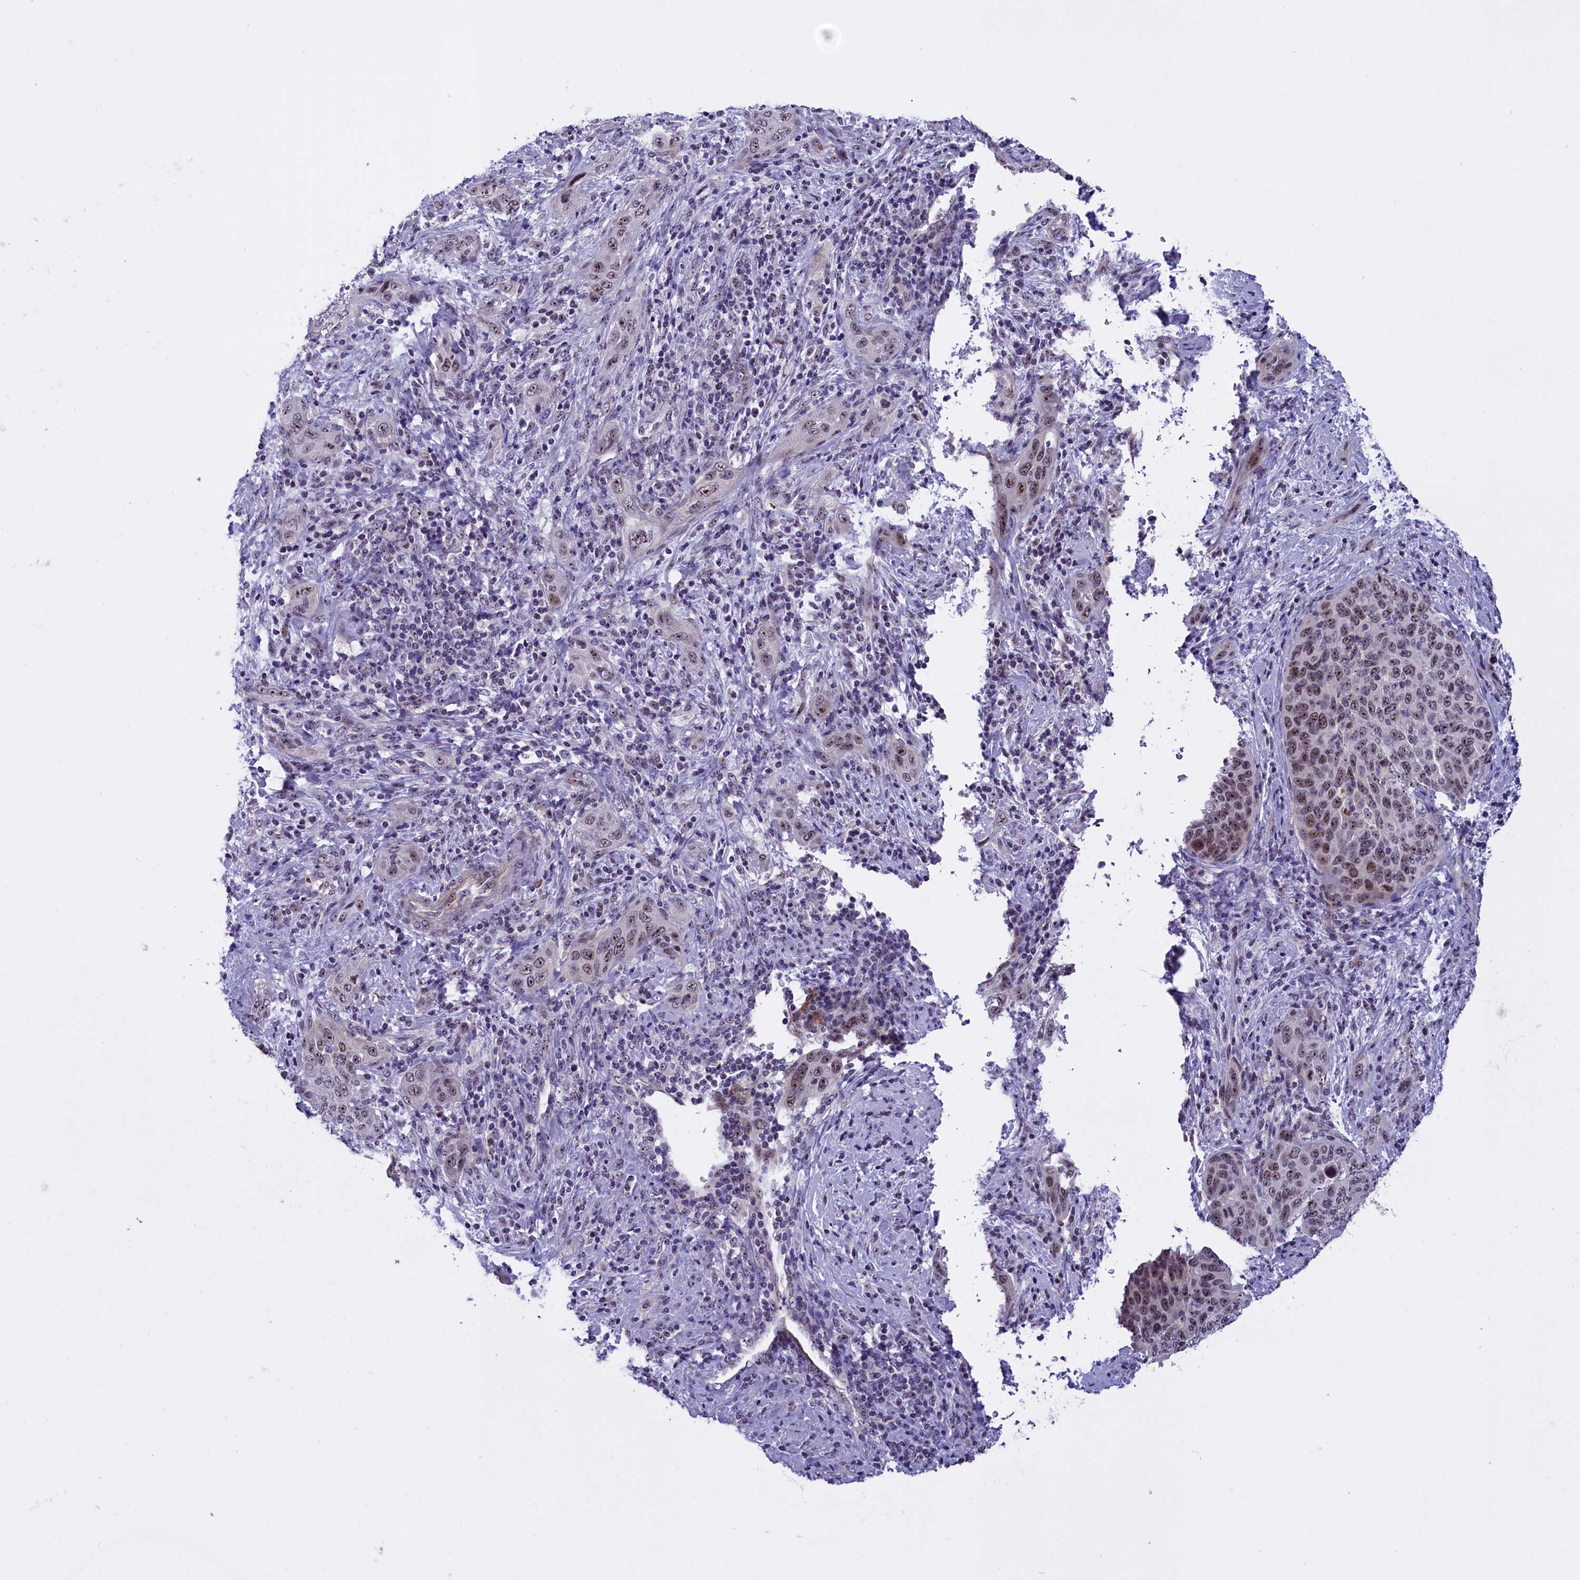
{"staining": {"intensity": "moderate", "quantity": ">75%", "location": "nuclear"}, "tissue": "cervical cancer", "cell_type": "Tumor cells", "image_type": "cancer", "snomed": [{"axis": "morphology", "description": "Squamous cell carcinoma, NOS"}, {"axis": "topography", "description": "Cervix"}], "caption": "This is an image of IHC staining of cervical cancer (squamous cell carcinoma), which shows moderate staining in the nuclear of tumor cells.", "gene": "TBL3", "patient": {"sex": "female", "age": 60}}